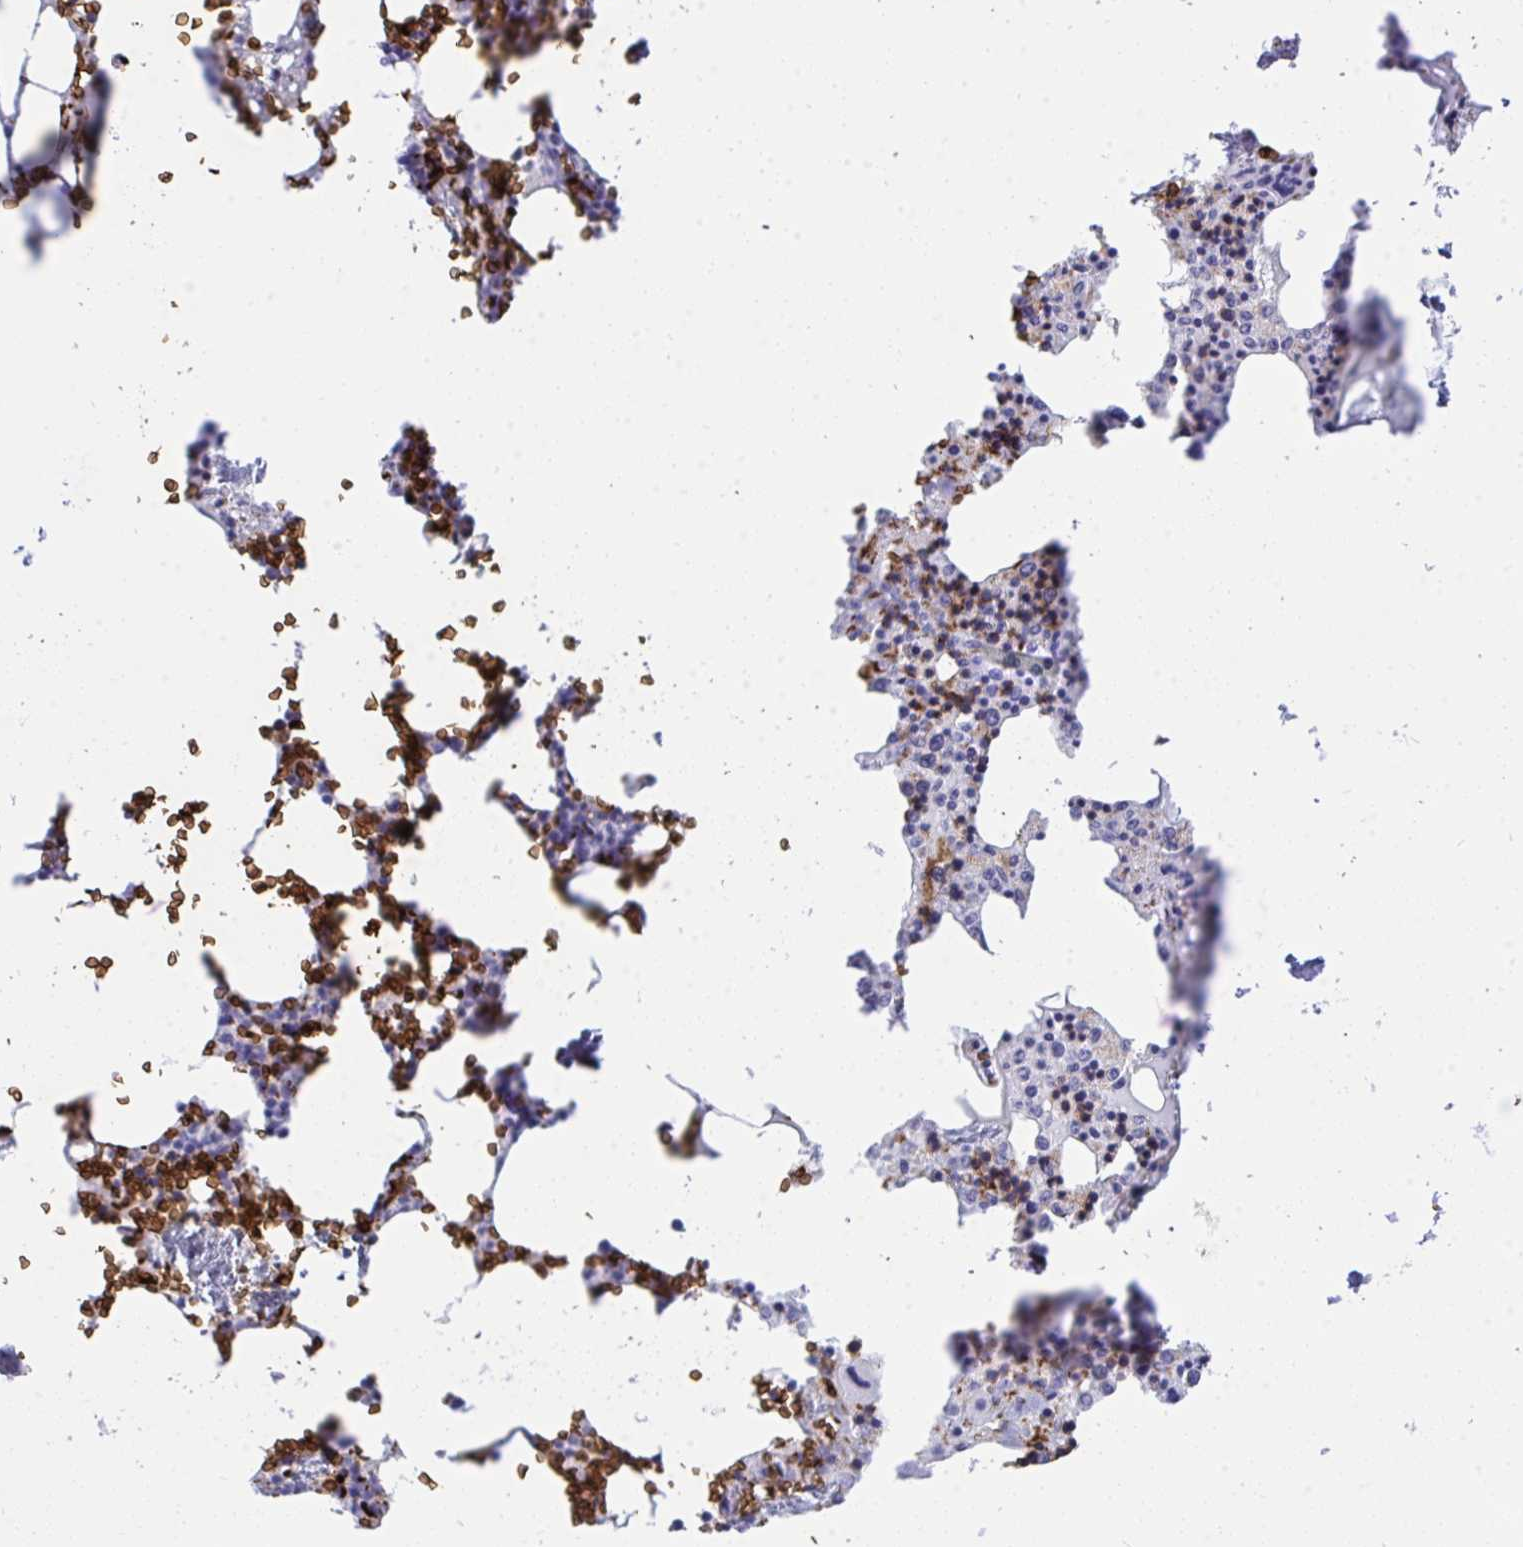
{"staining": {"intensity": "strong", "quantity": "25%-75%", "location": "cytoplasmic/membranous"}, "tissue": "bone marrow", "cell_type": "Hematopoietic cells", "image_type": "normal", "snomed": [{"axis": "morphology", "description": "Normal tissue, NOS"}, {"axis": "topography", "description": "Bone marrow"}], "caption": "Bone marrow stained with a brown dye exhibits strong cytoplasmic/membranous positive staining in approximately 25%-75% of hematopoietic cells.", "gene": "ANK1", "patient": {"sex": "male", "age": 54}}